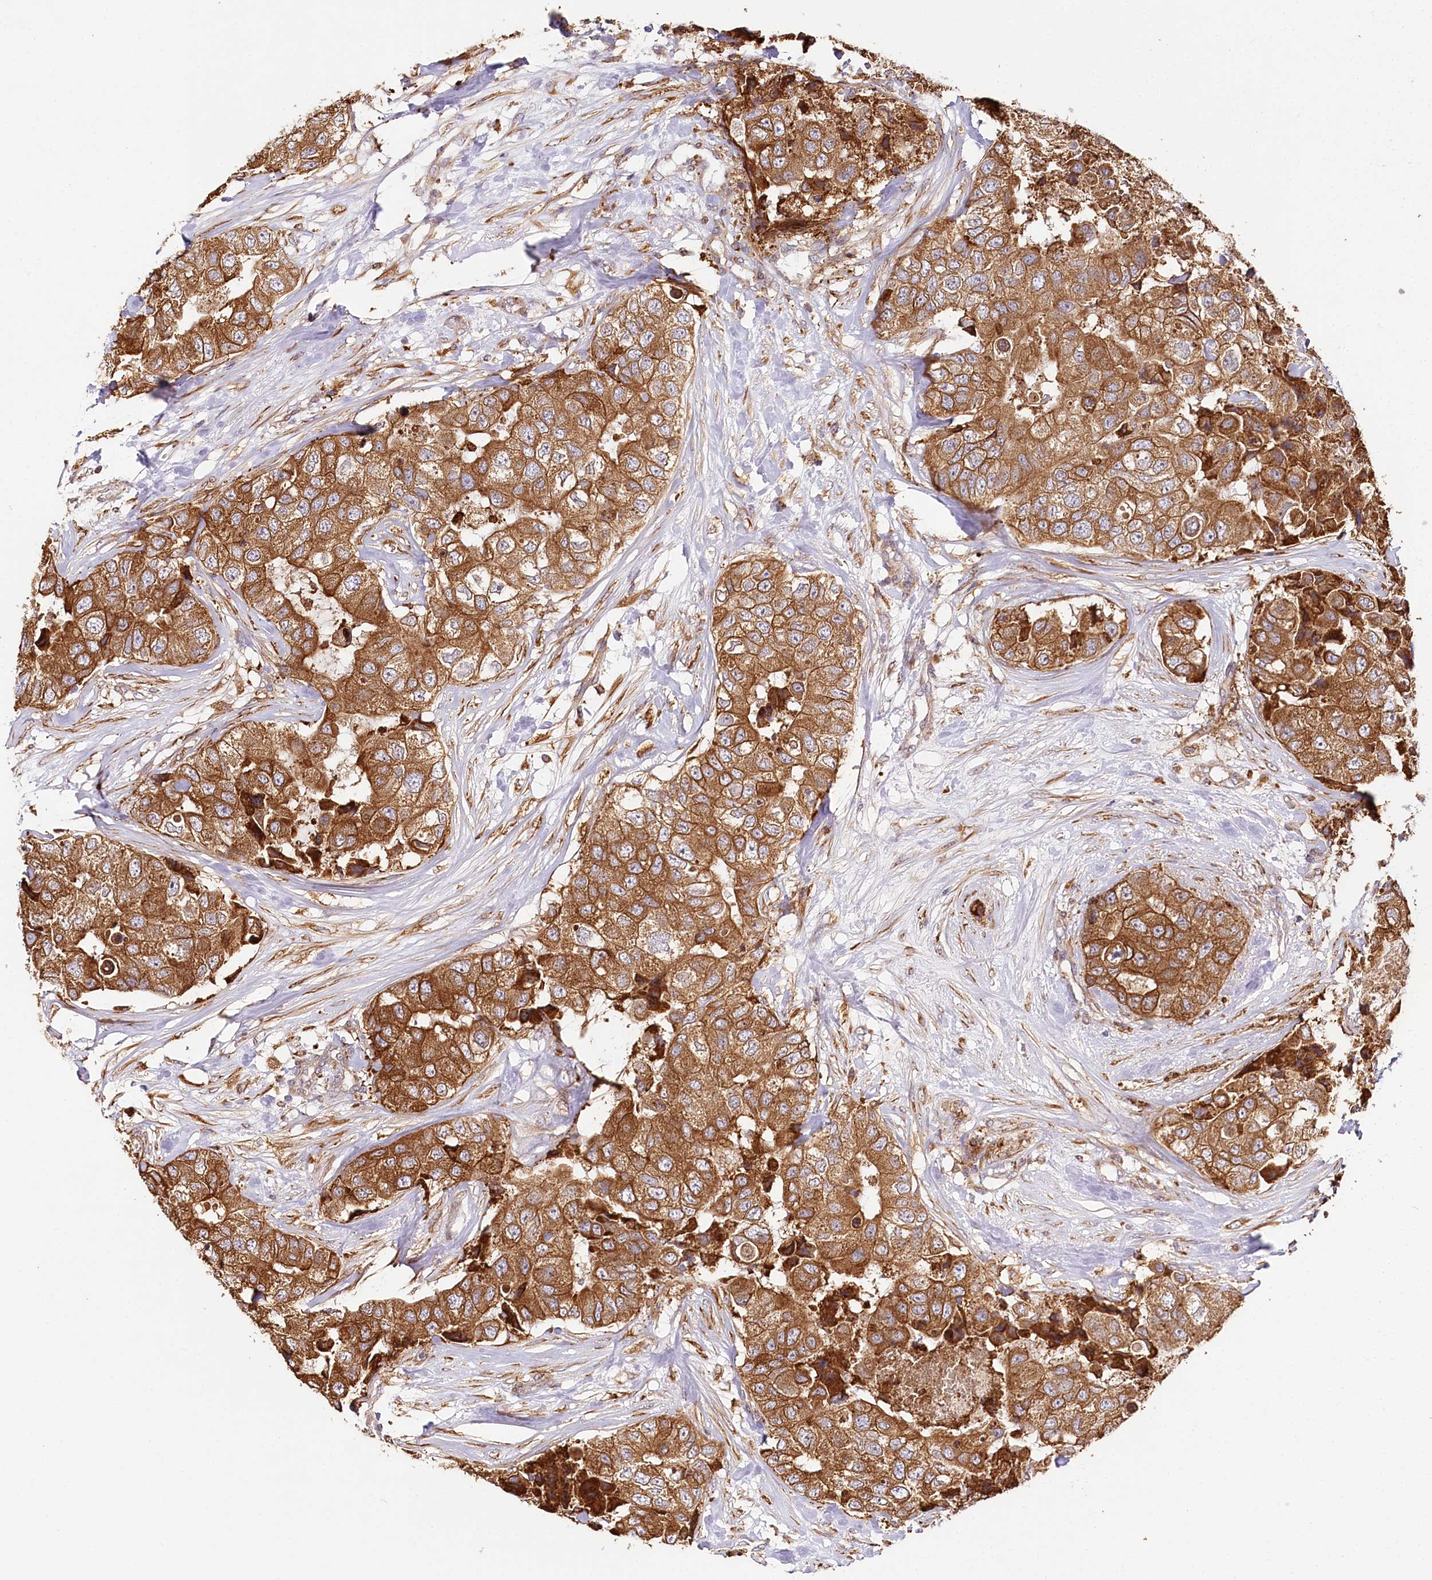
{"staining": {"intensity": "strong", "quantity": ">75%", "location": "cytoplasmic/membranous"}, "tissue": "breast cancer", "cell_type": "Tumor cells", "image_type": "cancer", "snomed": [{"axis": "morphology", "description": "Duct carcinoma"}, {"axis": "topography", "description": "Breast"}], "caption": "A high-resolution photomicrograph shows IHC staining of breast cancer, which reveals strong cytoplasmic/membranous staining in about >75% of tumor cells.", "gene": "VEGFA", "patient": {"sex": "female", "age": 62}}